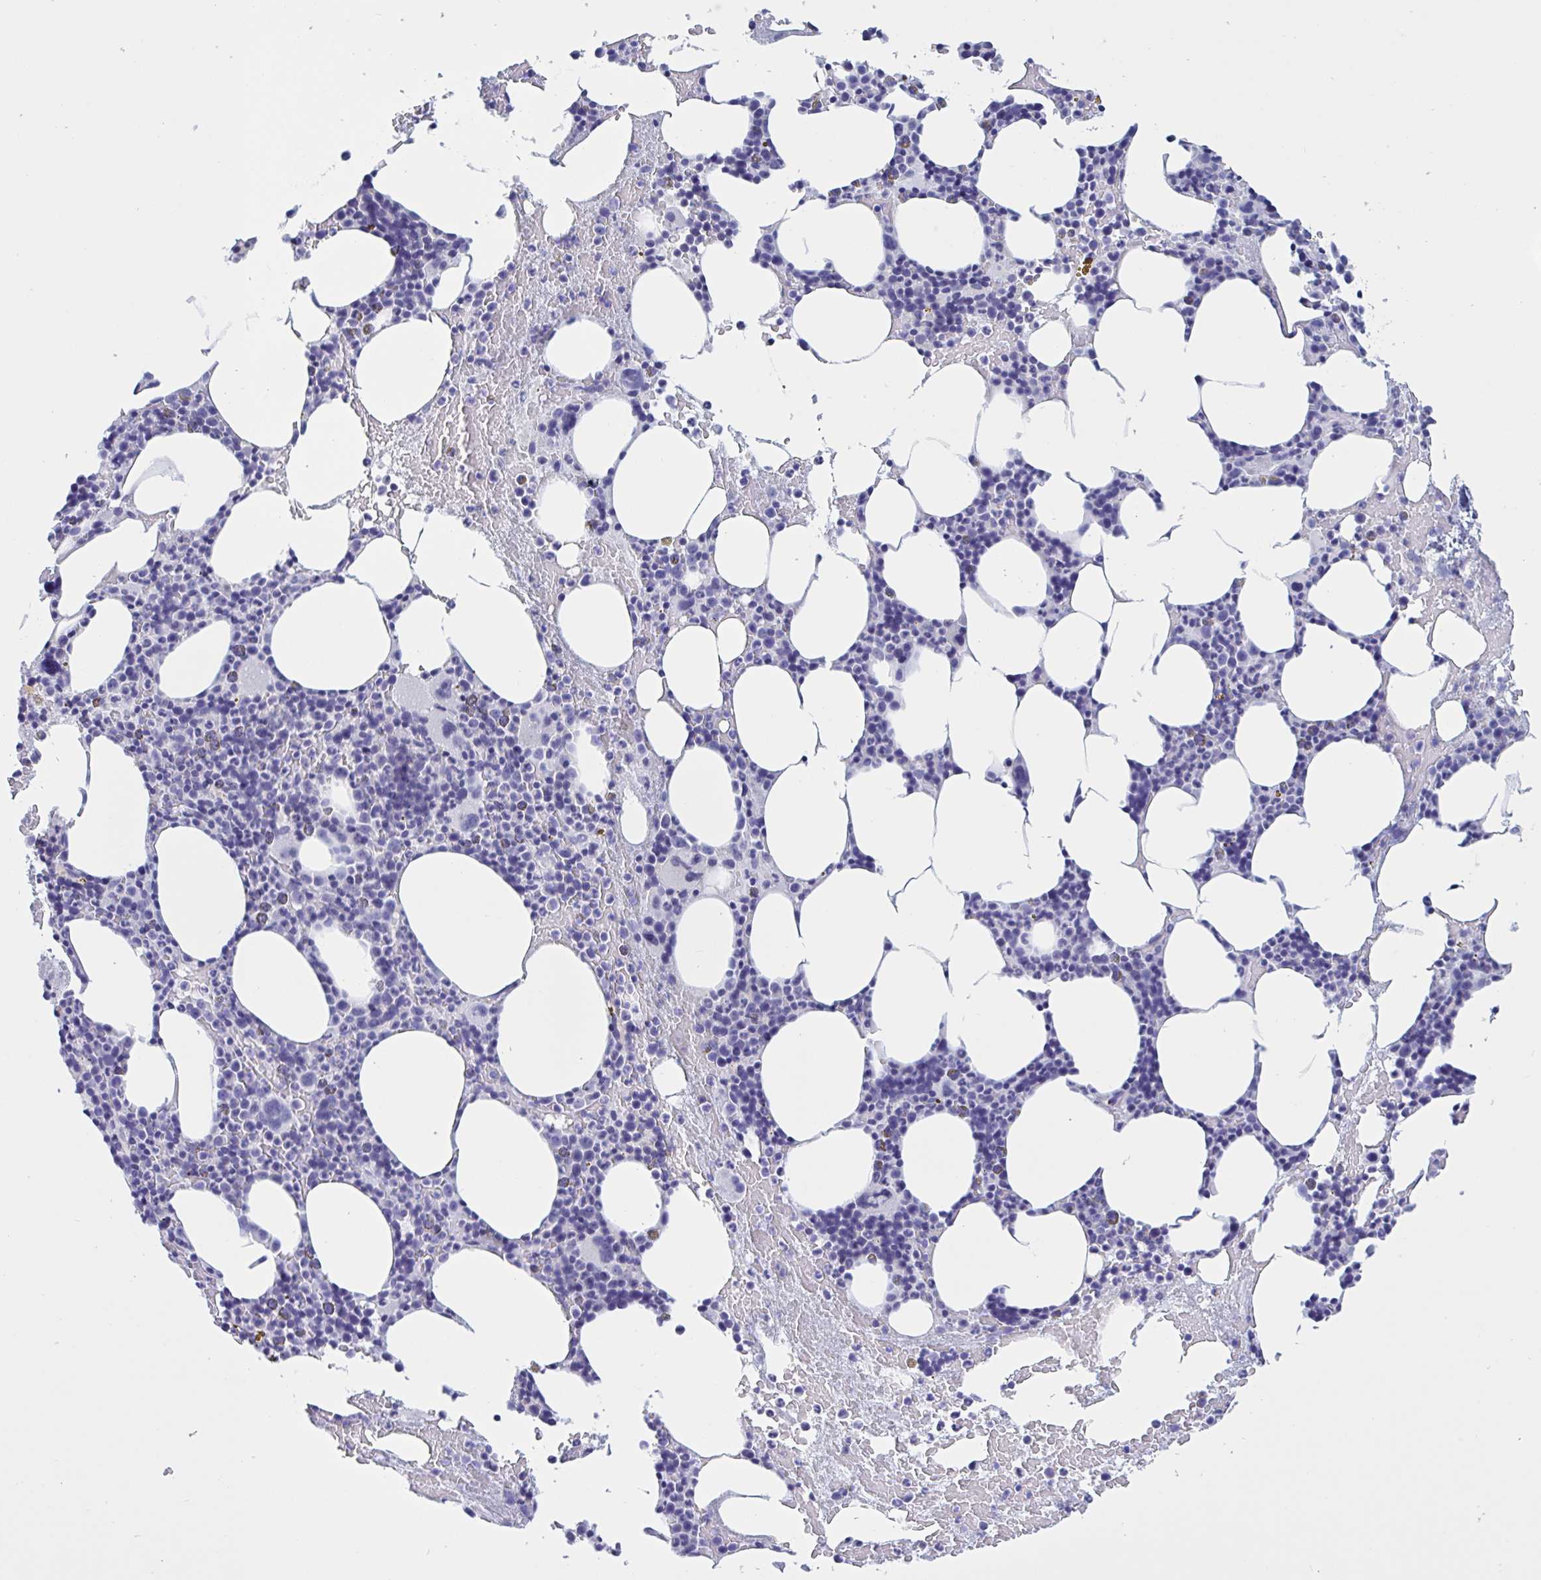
{"staining": {"intensity": "negative", "quantity": "none", "location": "none"}, "tissue": "bone marrow", "cell_type": "Hematopoietic cells", "image_type": "normal", "snomed": [{"axis": "morphology", "description": "Normal tissue, NOS"}, {"axis": "topography", "description": "Bone marrow"}], "caption": "DAB immunohistochemical staining of unremarkable human bone marrow reveals no significant staining in hematopoietic cells. (DAB (3,3'-diaminobenzidine) IHC with hematoxylin counter stain).", "gene": "OXLD1", "patient": {"sex": "female", "age": 62}}